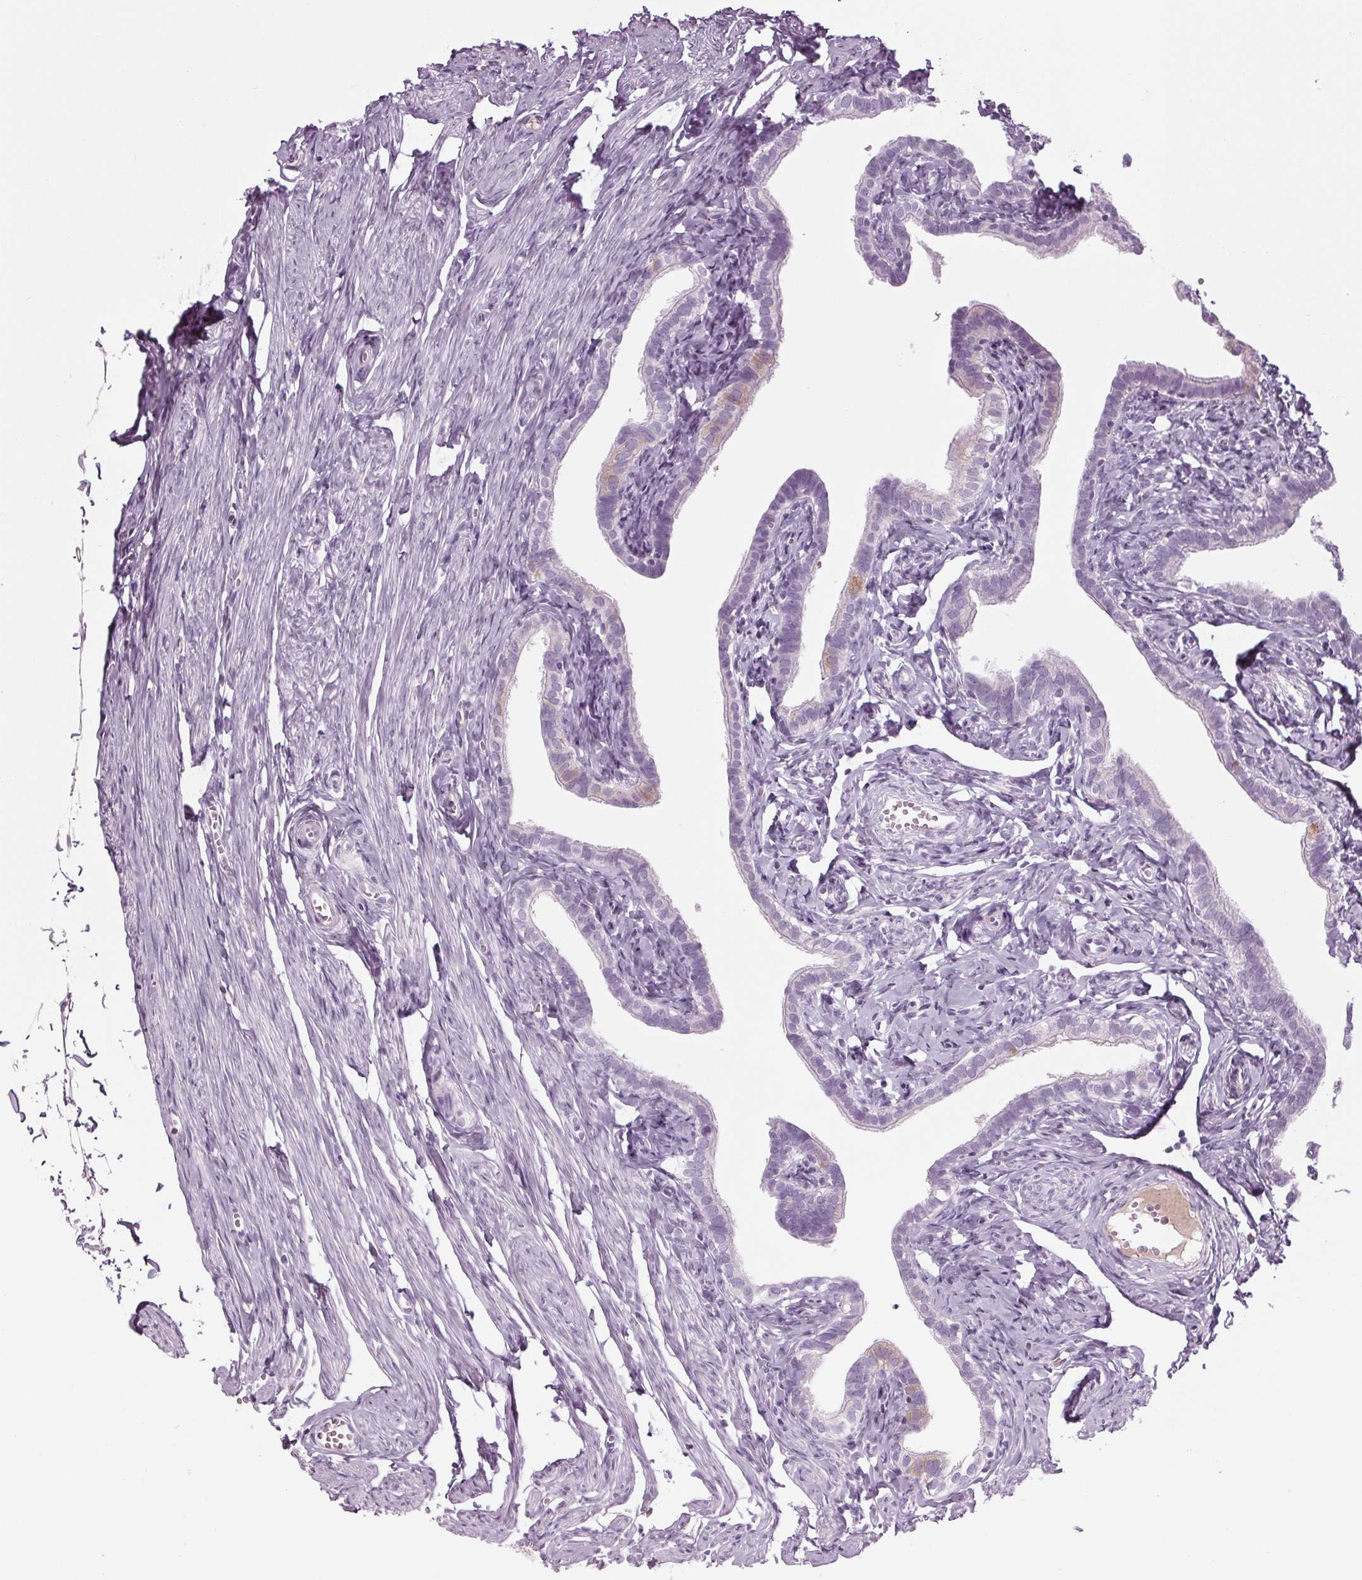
{"staining": {"intensity": "negative", "quantity": "none", "location": "none"}, "tissue": "fallopian tube", "cell_type": "Glandular cells", "image_type": "normal", "snomed": [{"axis": "morphology", "description": "Normal tissue, NOS"}, {"axis": "topography", "description": "Fallopian tube"}], "caption": "The micrograph shows no staining of glandular cells in benign fallopian tube.", "gene": "CYP3A43", "patient": {"sex": "female", "age": 41}}